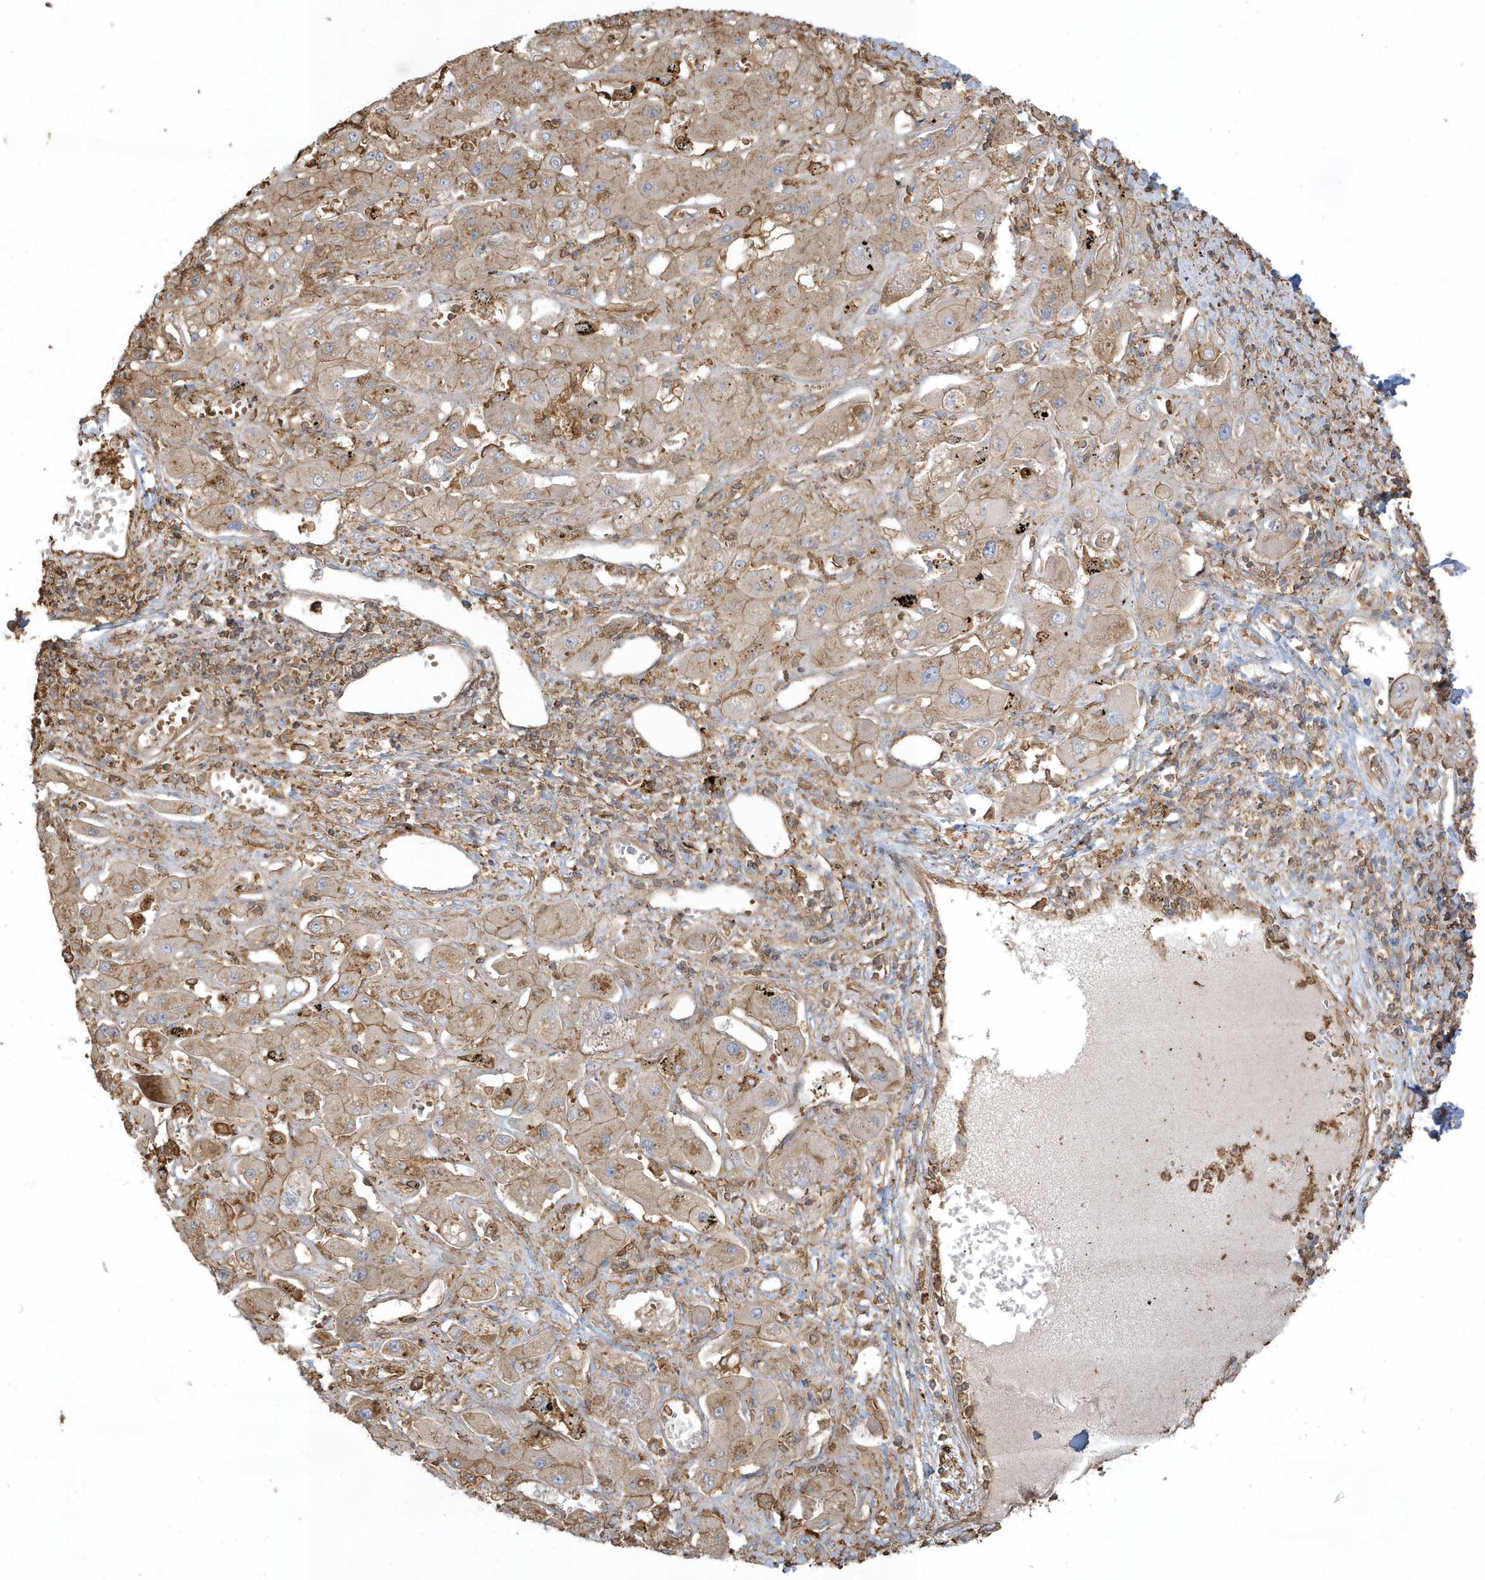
{"staining": {"intensity": "weak", "quantity": ">75%", "location": "cytoplasmic/membranous"}, "tissue": "liver cancer", "cell_type": "Tumor cells", "image_type": "cancer", "snomed": [{"axis": "morphology", "description": "Cholangiocarcinoma"}, {"axis": "topography", "description": "Liver"}], "caption": "High-power microscopy captured an IHC micrograph of liver cancer (cholangiocarcinoma), revealing weak cytoplasmic/membranous staining in approximately >75% of tumor cells.", "gene": "ZBTB8A", "patient": {"sex": "male", "age": 67}}